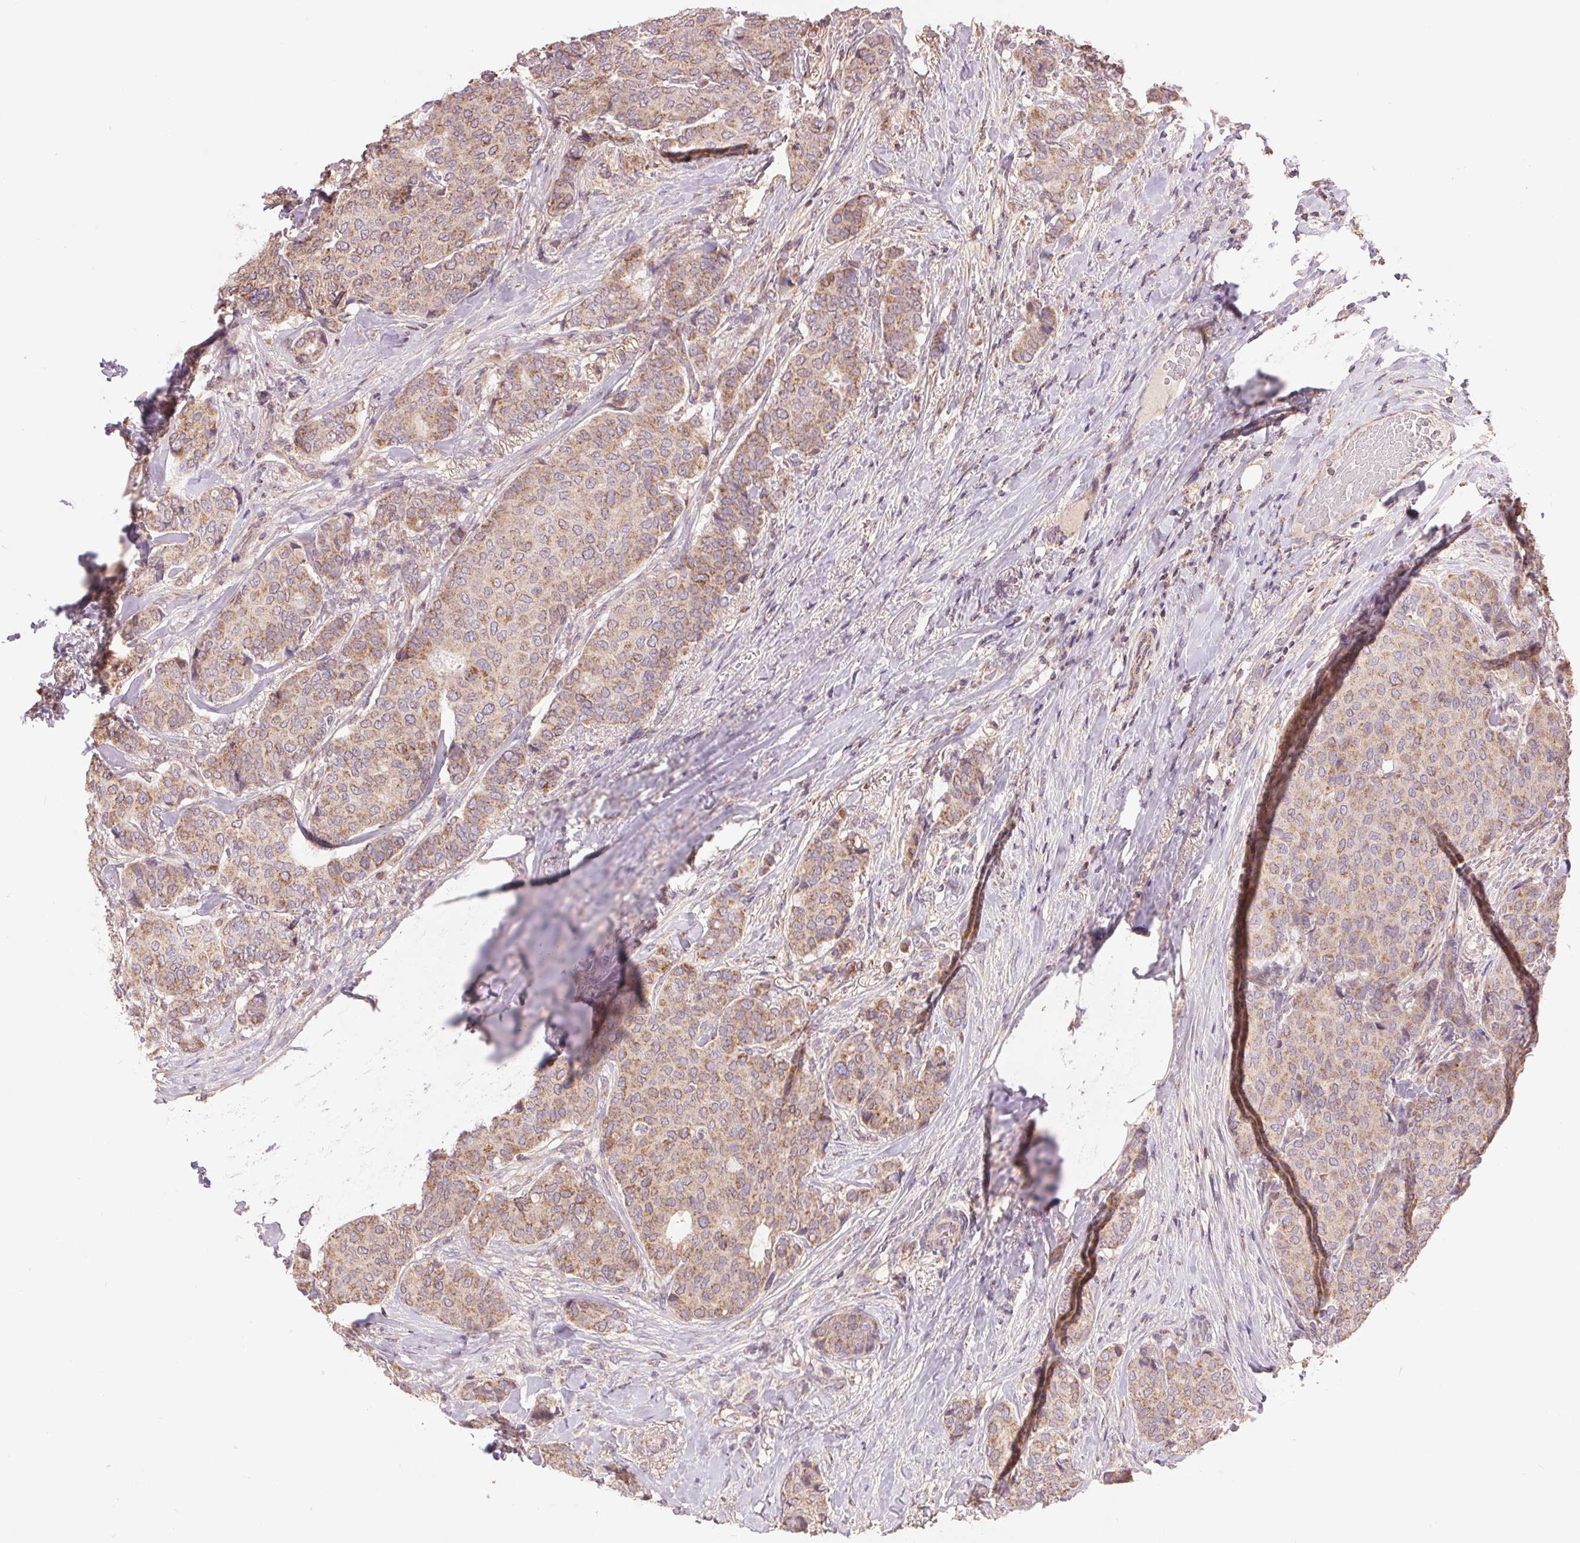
{"staining": {"intensity": "weak", "quantity": ">75%", "location": "cytoplasmic/membranous"}, "tissue": "breast cancer", "cell_type": "Tumor cells", "image_type": "cancer", "snomed": [{"axis": "morphology", "description": "Duct carcinoma"}, {"axis": "topography", "description": "Breast"}], "caption": "High-magnification brightfield microscopy of breast intraductal carcinoma stained with DAB (3,3'-diaminobenzidine) (brown) and counterstained with hematoxylin (blue). tumor cells exhibit weak cytoplasmic/membranous expression is seen in about>75% of cells.", "gene": "DGUOK", "patient": {"sex": "female", "age": 75}}